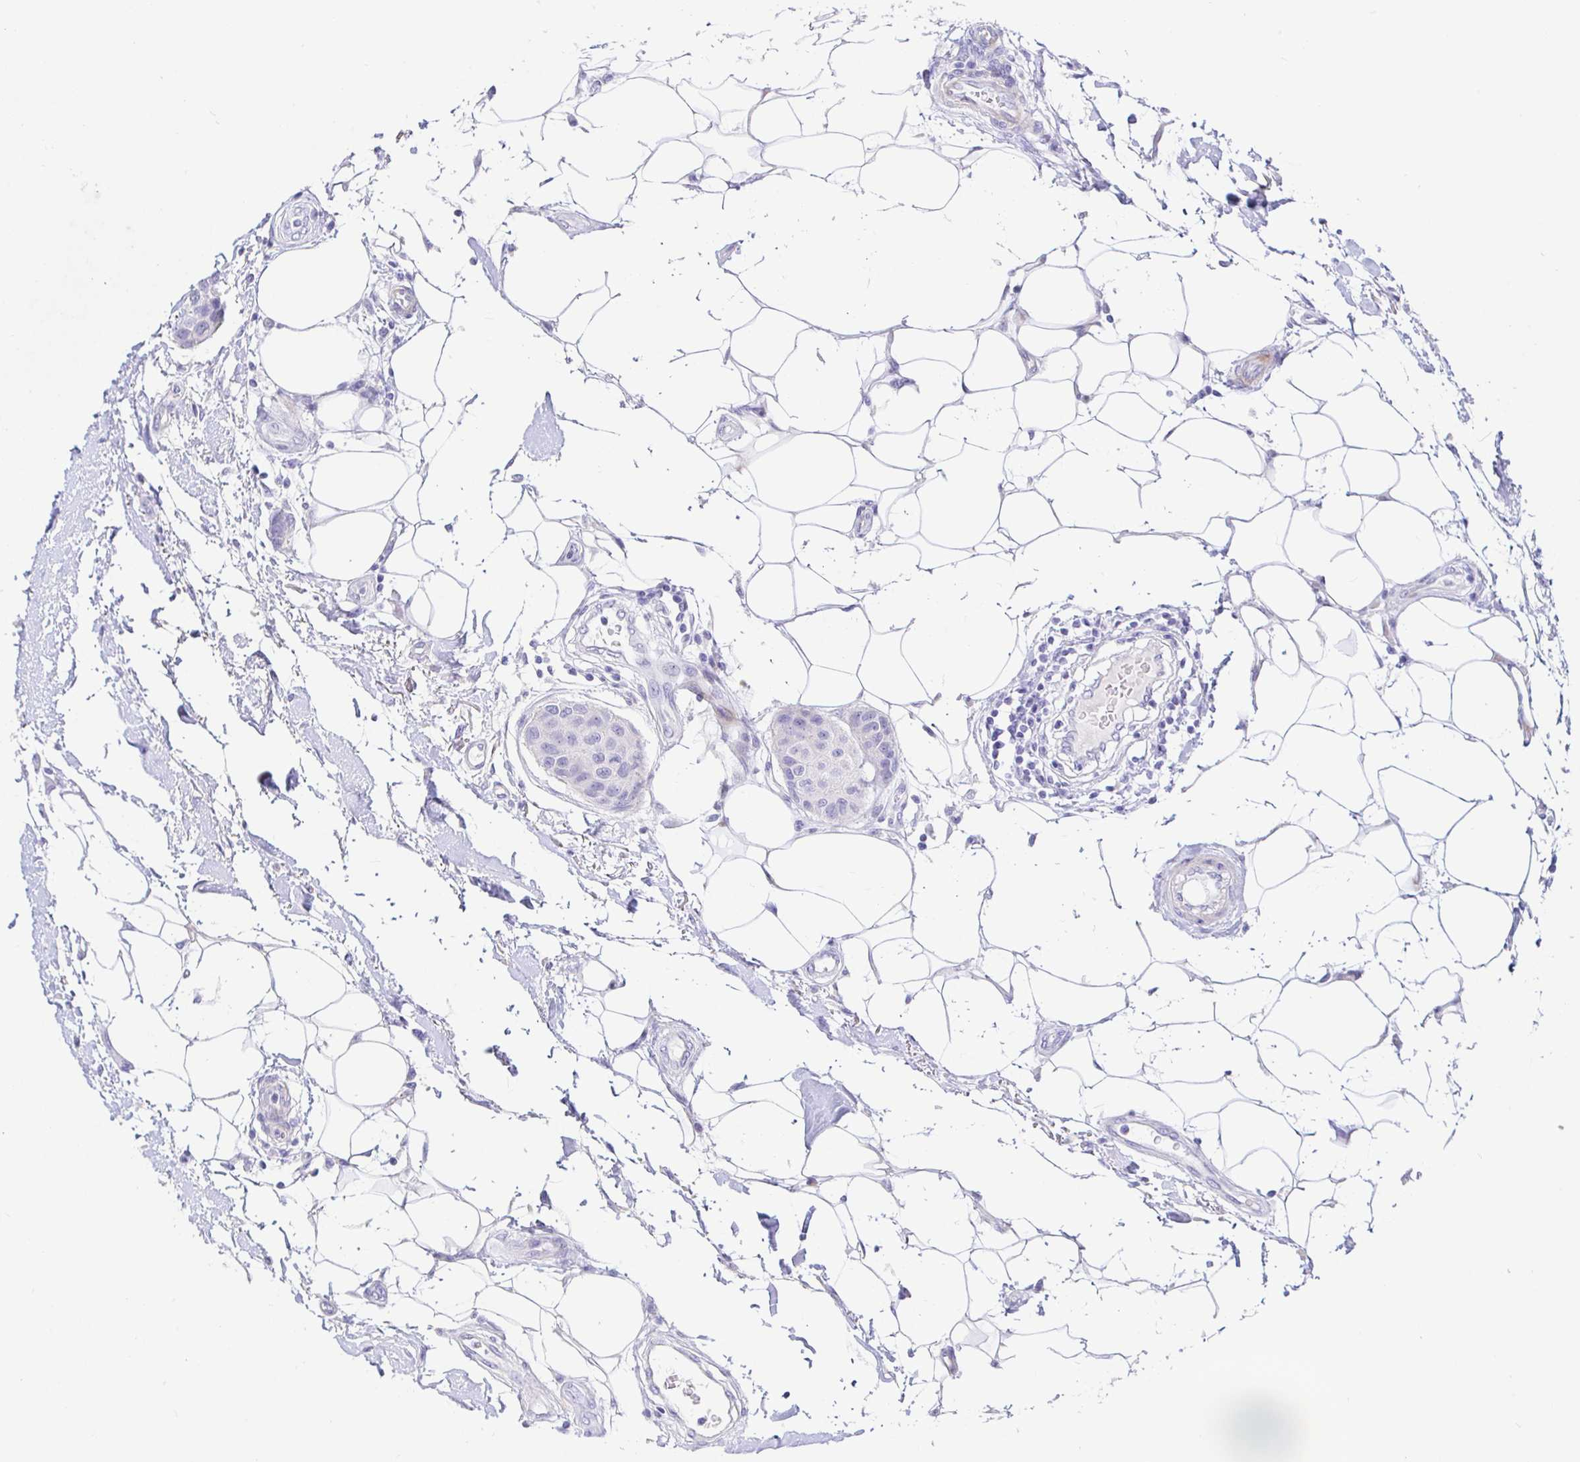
{"staining": {"intensity": "negative", "quantity": "none", "location": "none"}, "tissue": "breast cancer", "cell_type": "Tumor cells", "image_type": "cancer", "snomed": [{"axis": "morphology", "description": "Duct carcinoma"}, {"axis": "topography", "description": "Breast"}, {"axis": "topography", "description": "Lymph node"}], "caption": "Histopathology image shows no significant protein expression in tumor cells of breast cancer (intraductal carcinoma). (Brightfield microscopy of DAB immunohistochemistry at high magnification).", "gene": "PINLYP", "patient": {"sex": "female", "age": 80}}